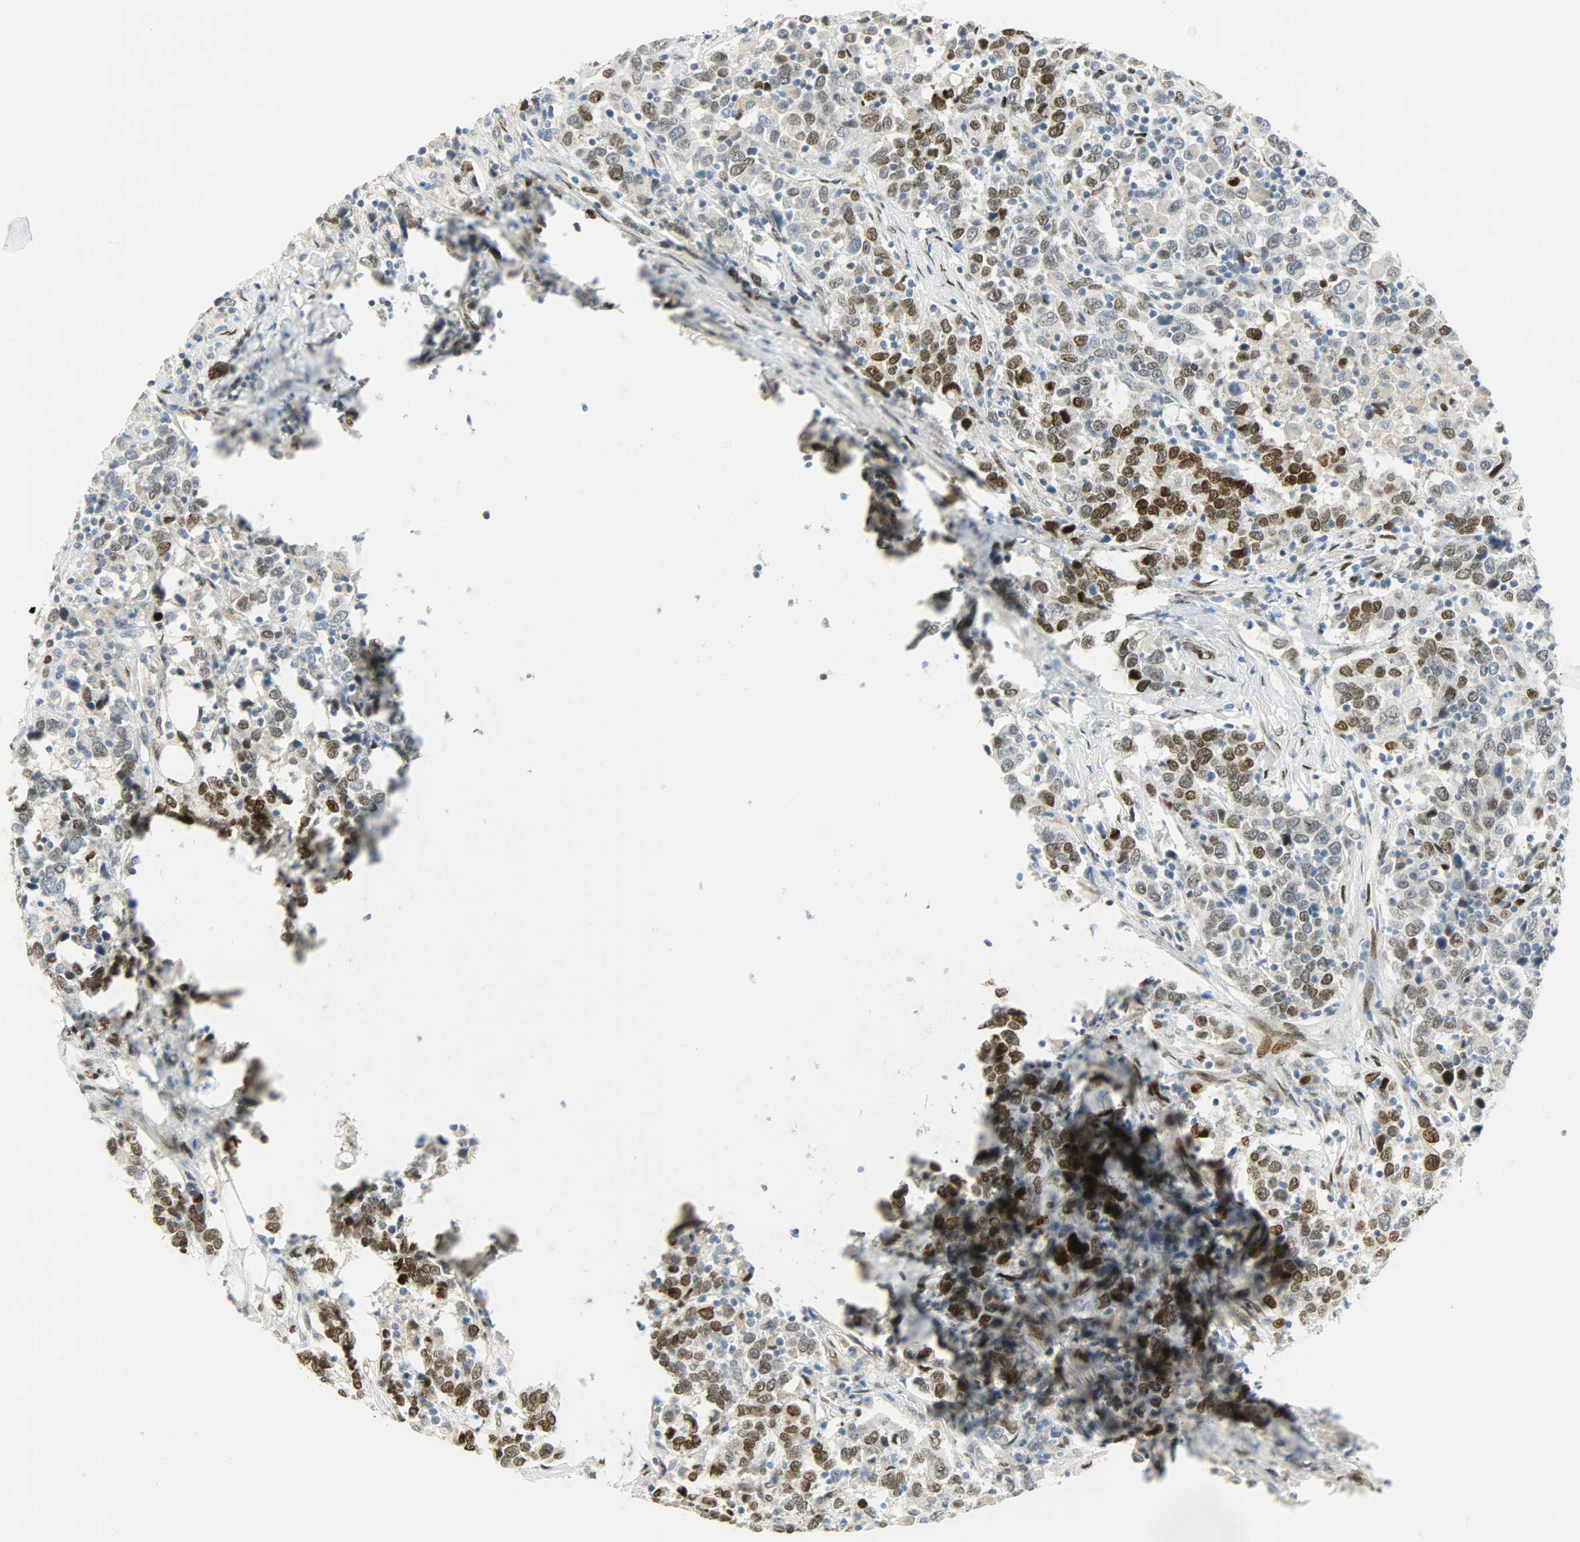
{"staining": {"intensity": "strong", "quantity": ">75%", "location": "nuclear"}, "tissue": "urothelial cancer", "cell_type": "Tumor cells", "image_type": "cancer", "snomed": [{"axis": "morphology", "description": "Urothelial carcinoma, High grade"}, {"axis": "topography", "description": "Urinary bladder"}], "caption": "The micrograph shows a brown stain indicating the presence of a protein in the nuclear of tumor cells in urothelial carcinoma (high-grade).", "gene": "JUNB", "patient": {"sex": "male", "age": 61}}